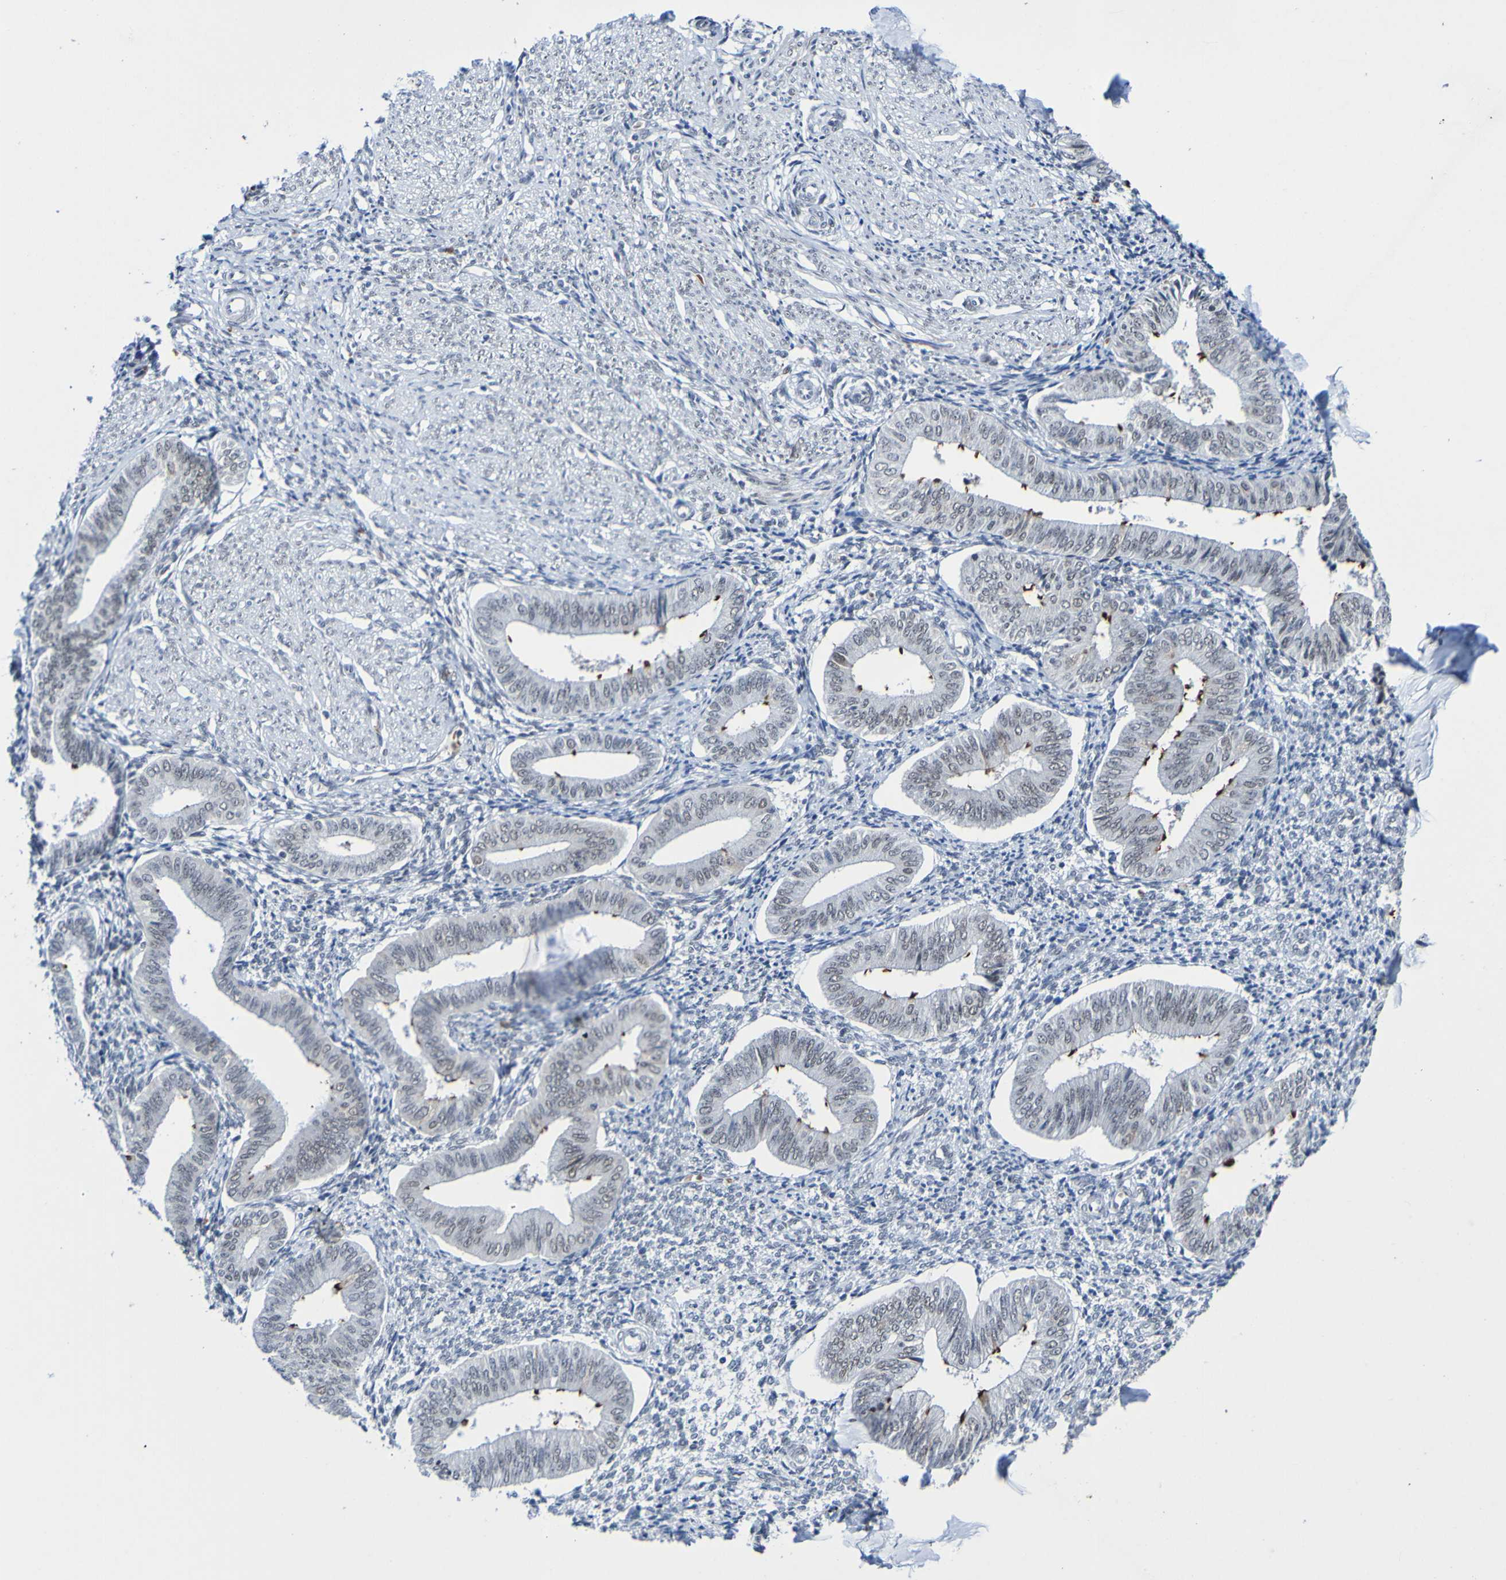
{"staining": {"intensity": "weak", "quantity": "25%-75%", "location": "nuclear"}, "tissue": "endometrium", "cell_type": "Cells in endometrial stroma", "image_type": "normal", "snomed": [{"axis": "morphology", "description": "Normal tissue, NOS"}, {"axis": "topography", "description": "Endometrium"}], "caption": "Endometrium stained with a brown dye displays weak nuclear positive positivity in about 25%-75% of cells in endometrial stroma.", "gene": "PCGF1", "patient": {"sex": "female", "age": 50}}